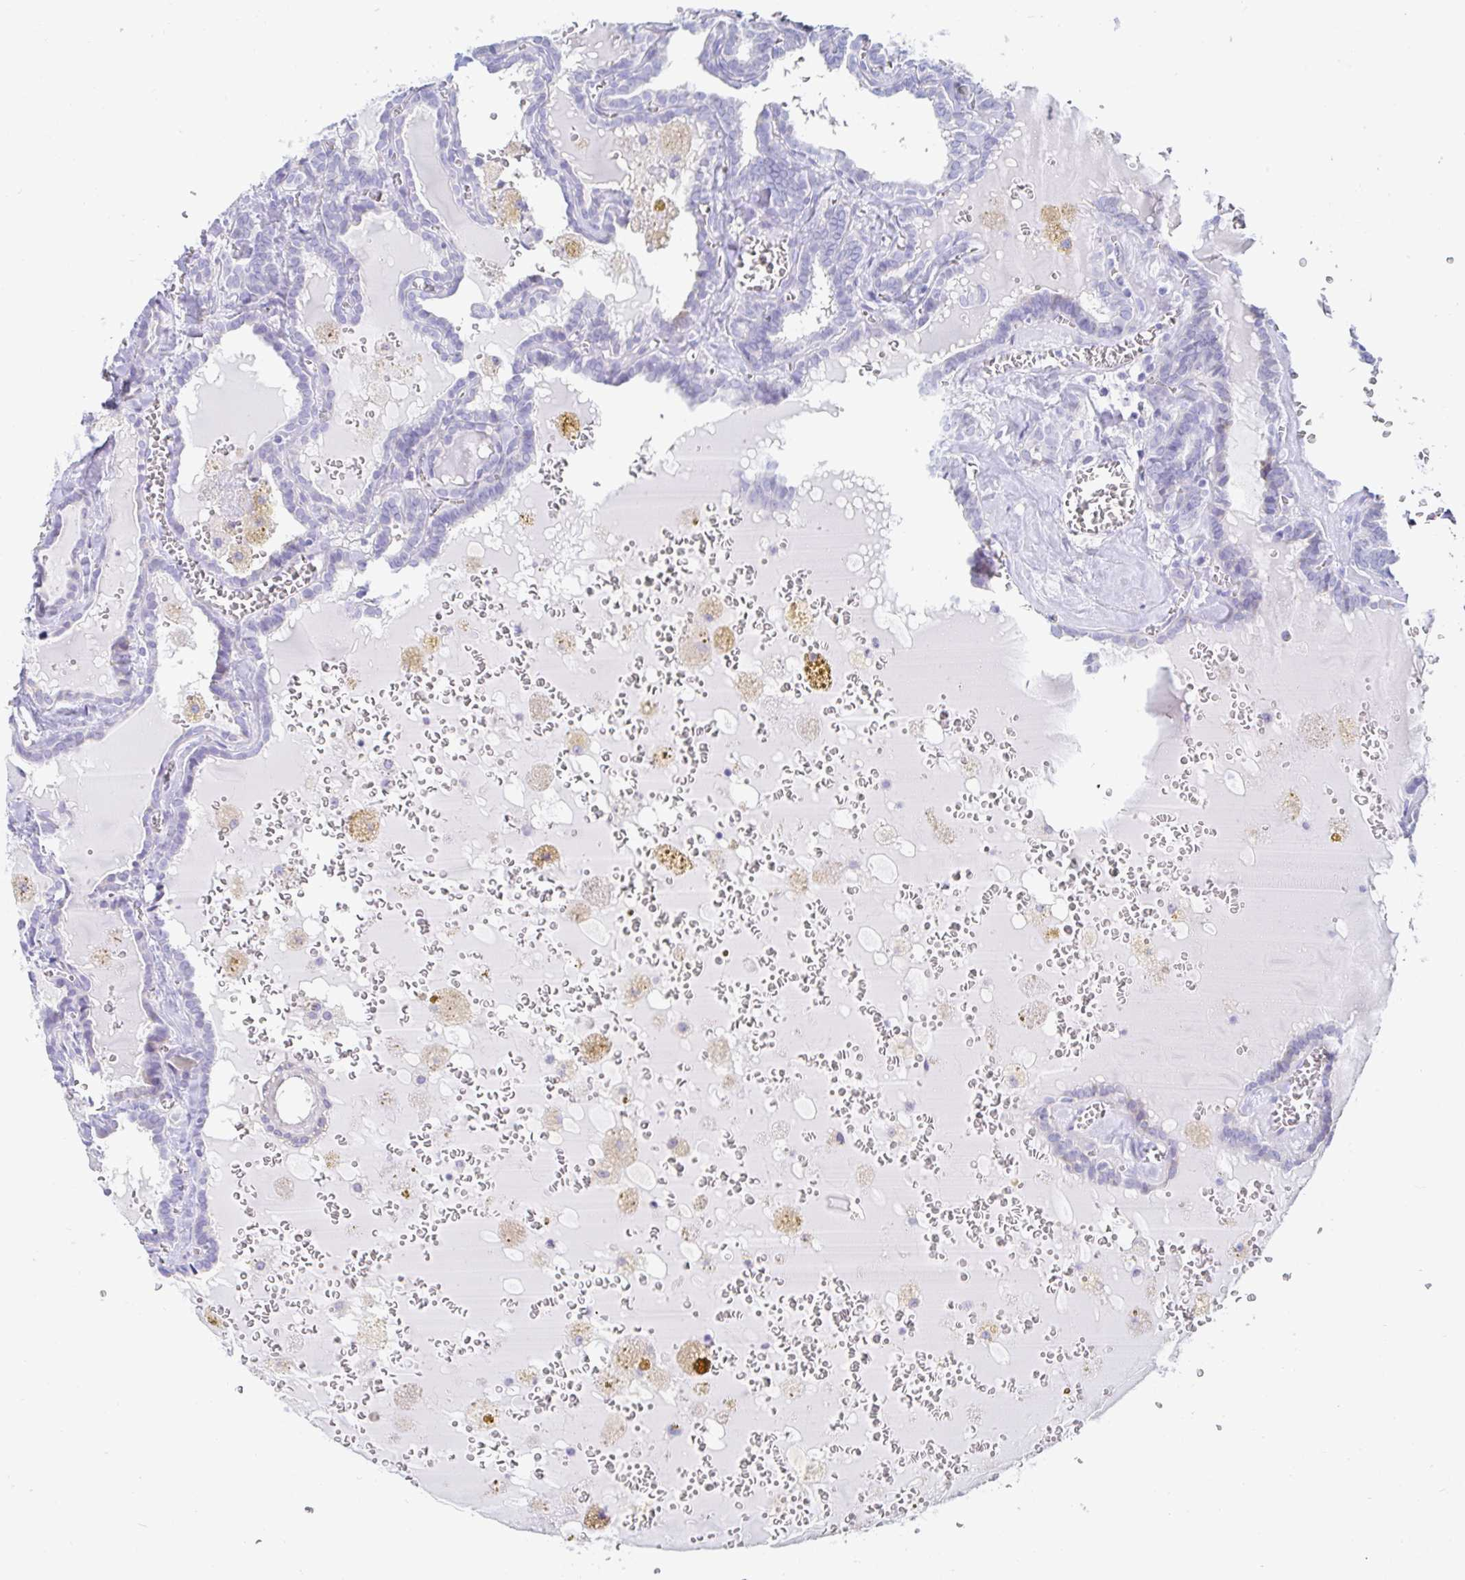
{"staining": {"intensity": "negative", "quantity": "none", "location": "none"}, "tissue": "thyroid cancer", "cell_type": "Tumor cells", "image_type": "cancer", "snomed": [{"axis": "morphology", "description": "Papillary adenocarcinoma, NOS"}, {"axis": "topography", "description": "Thyroid gland"}], "caption": "IHC photomicrograph of human thyroid cancer (papillary adenocarcinoma) stained for a protein (brown), which demonstrates no positivity in tumor cells.", "gene": "C4orf17", "patient": {"sex": "female", "age": 39}}